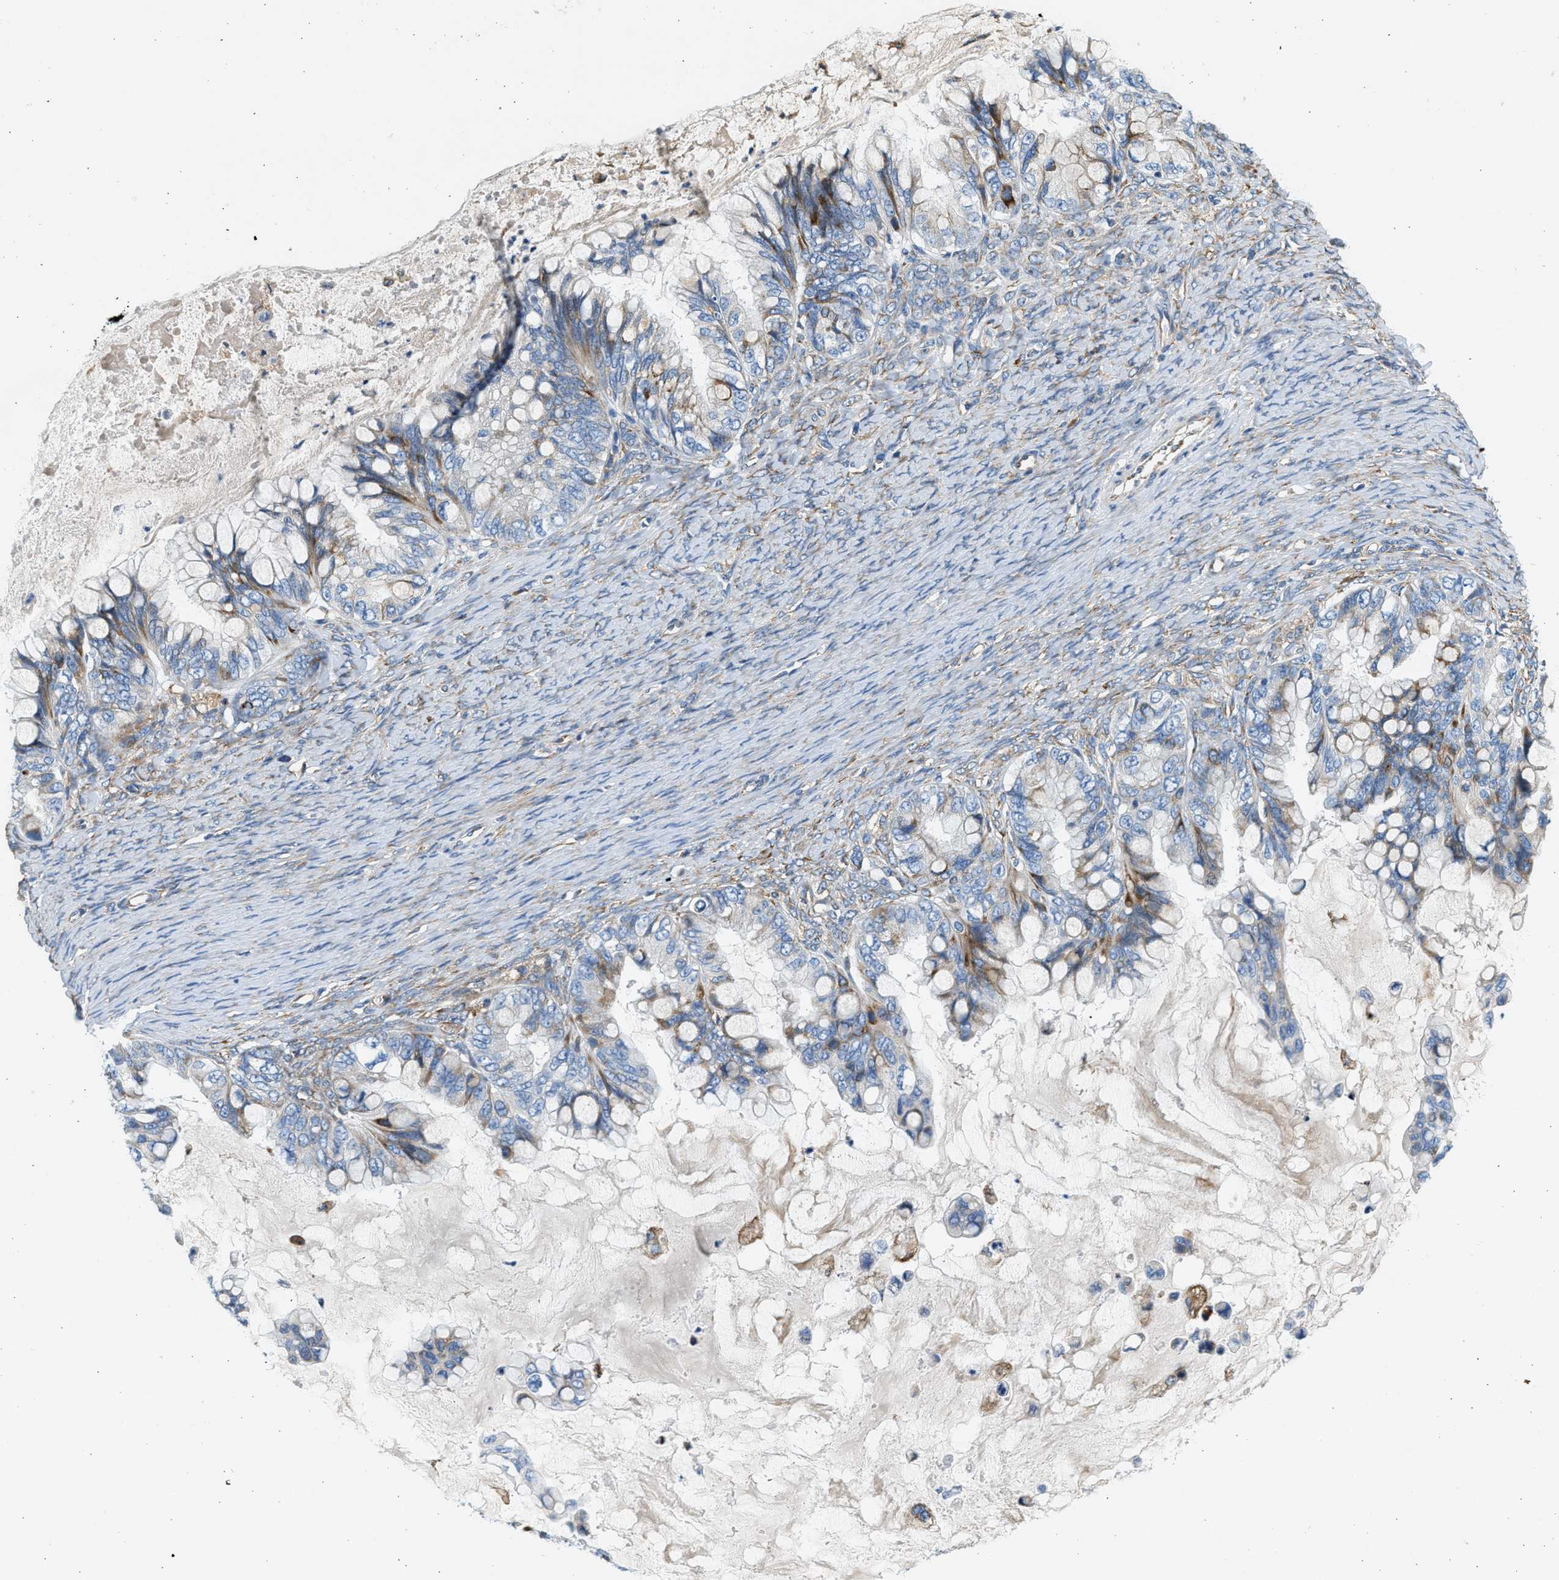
{"staining": {"intensity": "moderate", "quantity": "25%-75%", "location": "cytoplasmic/membranous"}, "tissue": "ovarian cancer", "cell_type": "Tumor cells", "image_type": "cancer", "snomed": [{"axis": "morphology", "description": "Cystadenocarcinoma, mucinous, NOS"}, {"axis": "topography", "description": "Ovary"}], "caption": "The immunohistochemical stain labels moderate cytoplasmic/membranous expression in tumor cells of ovarian cancer tissue.", "gene": "CNTN6", "patient": {"sex": "female", "age": 80}}